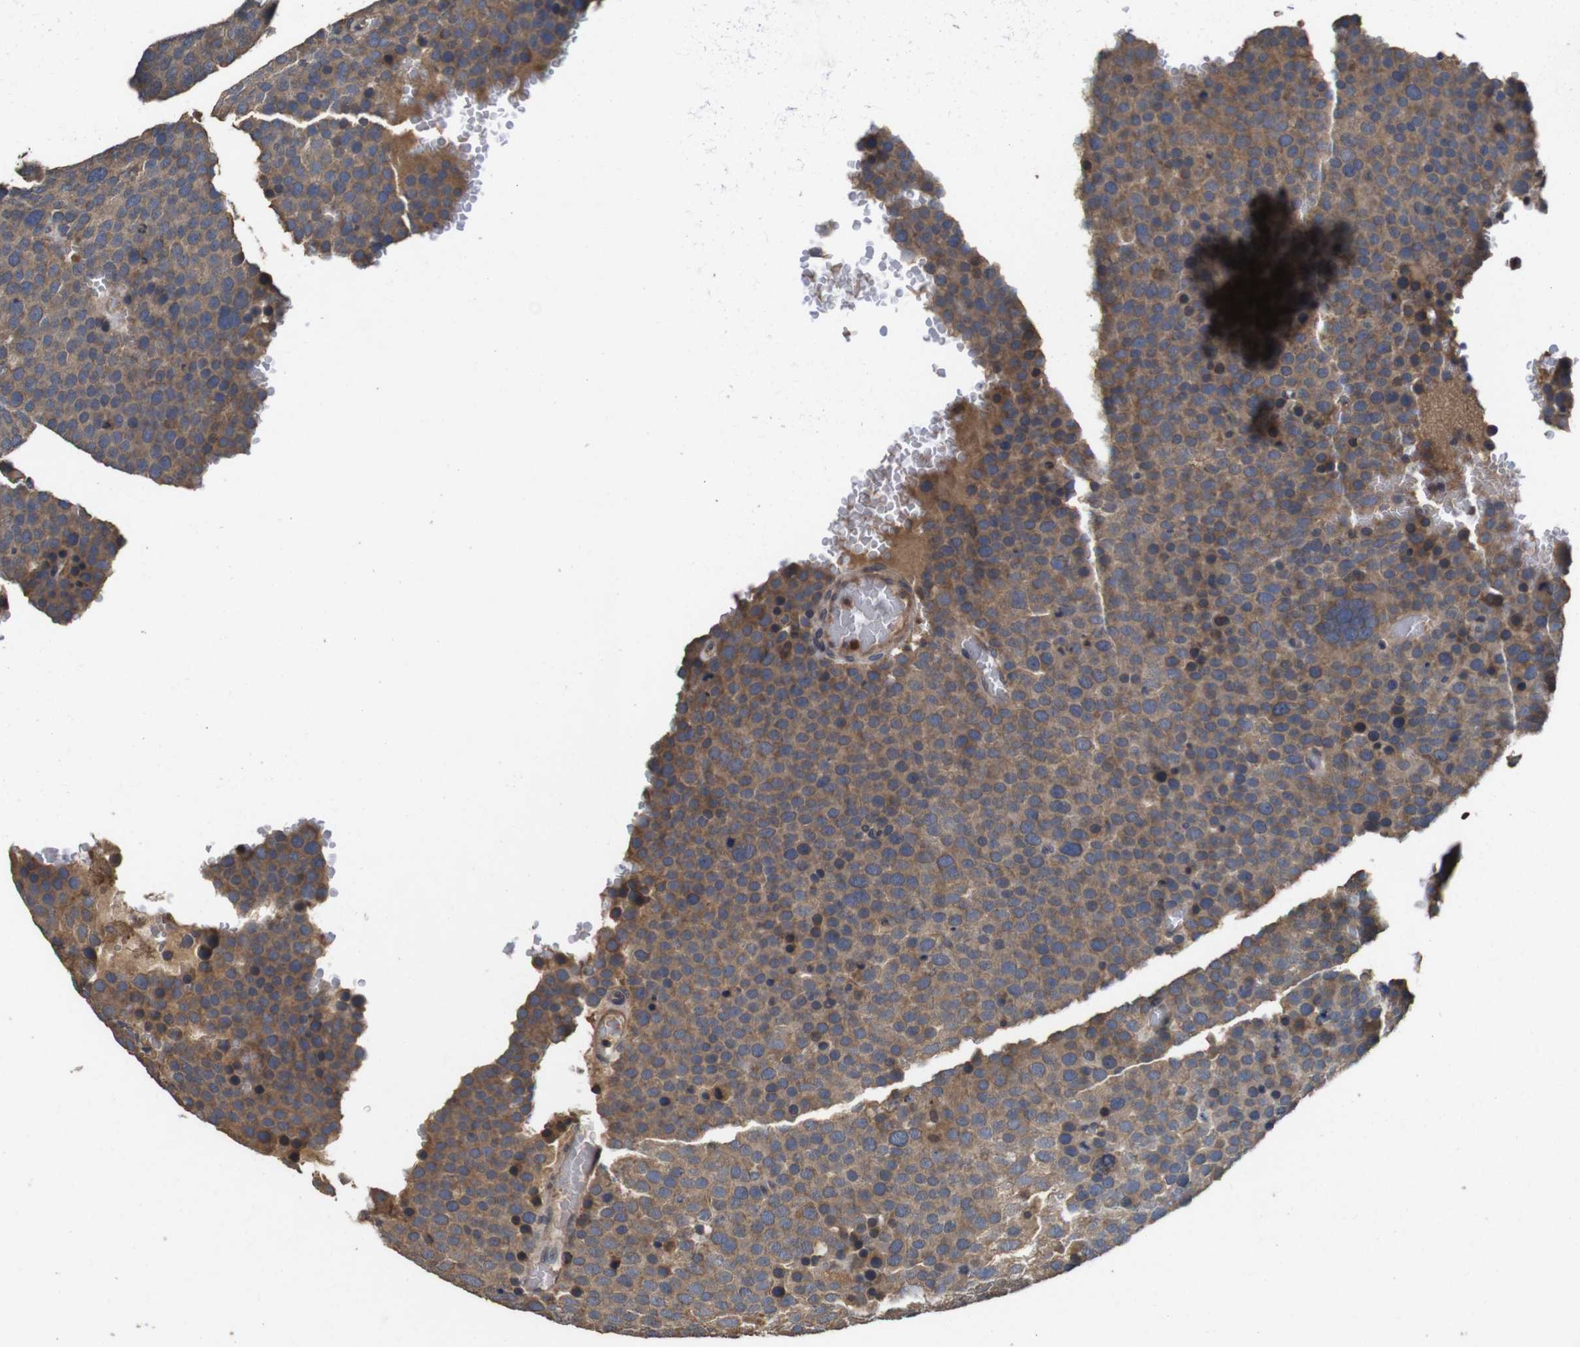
{"staining": {"intensity": "moderate", "quantity": ">75%", "location": "cytoplasmic/membranous"}, "tissue": "testis cancer", "cell_type": "Tumor cells", "image_type": "cancer", "snomed": [{"axis": "morphology", "description": "Seminoma, NOS"}, {"axis": "topography", "description": "Testis"}], "caption": "Testis cancer (seminoma) stained with a protein marker demonstrates moderate staining in tumor cells.", "gene": "ARHGAP24", "patient": {"sex": "male", "age": 71}}